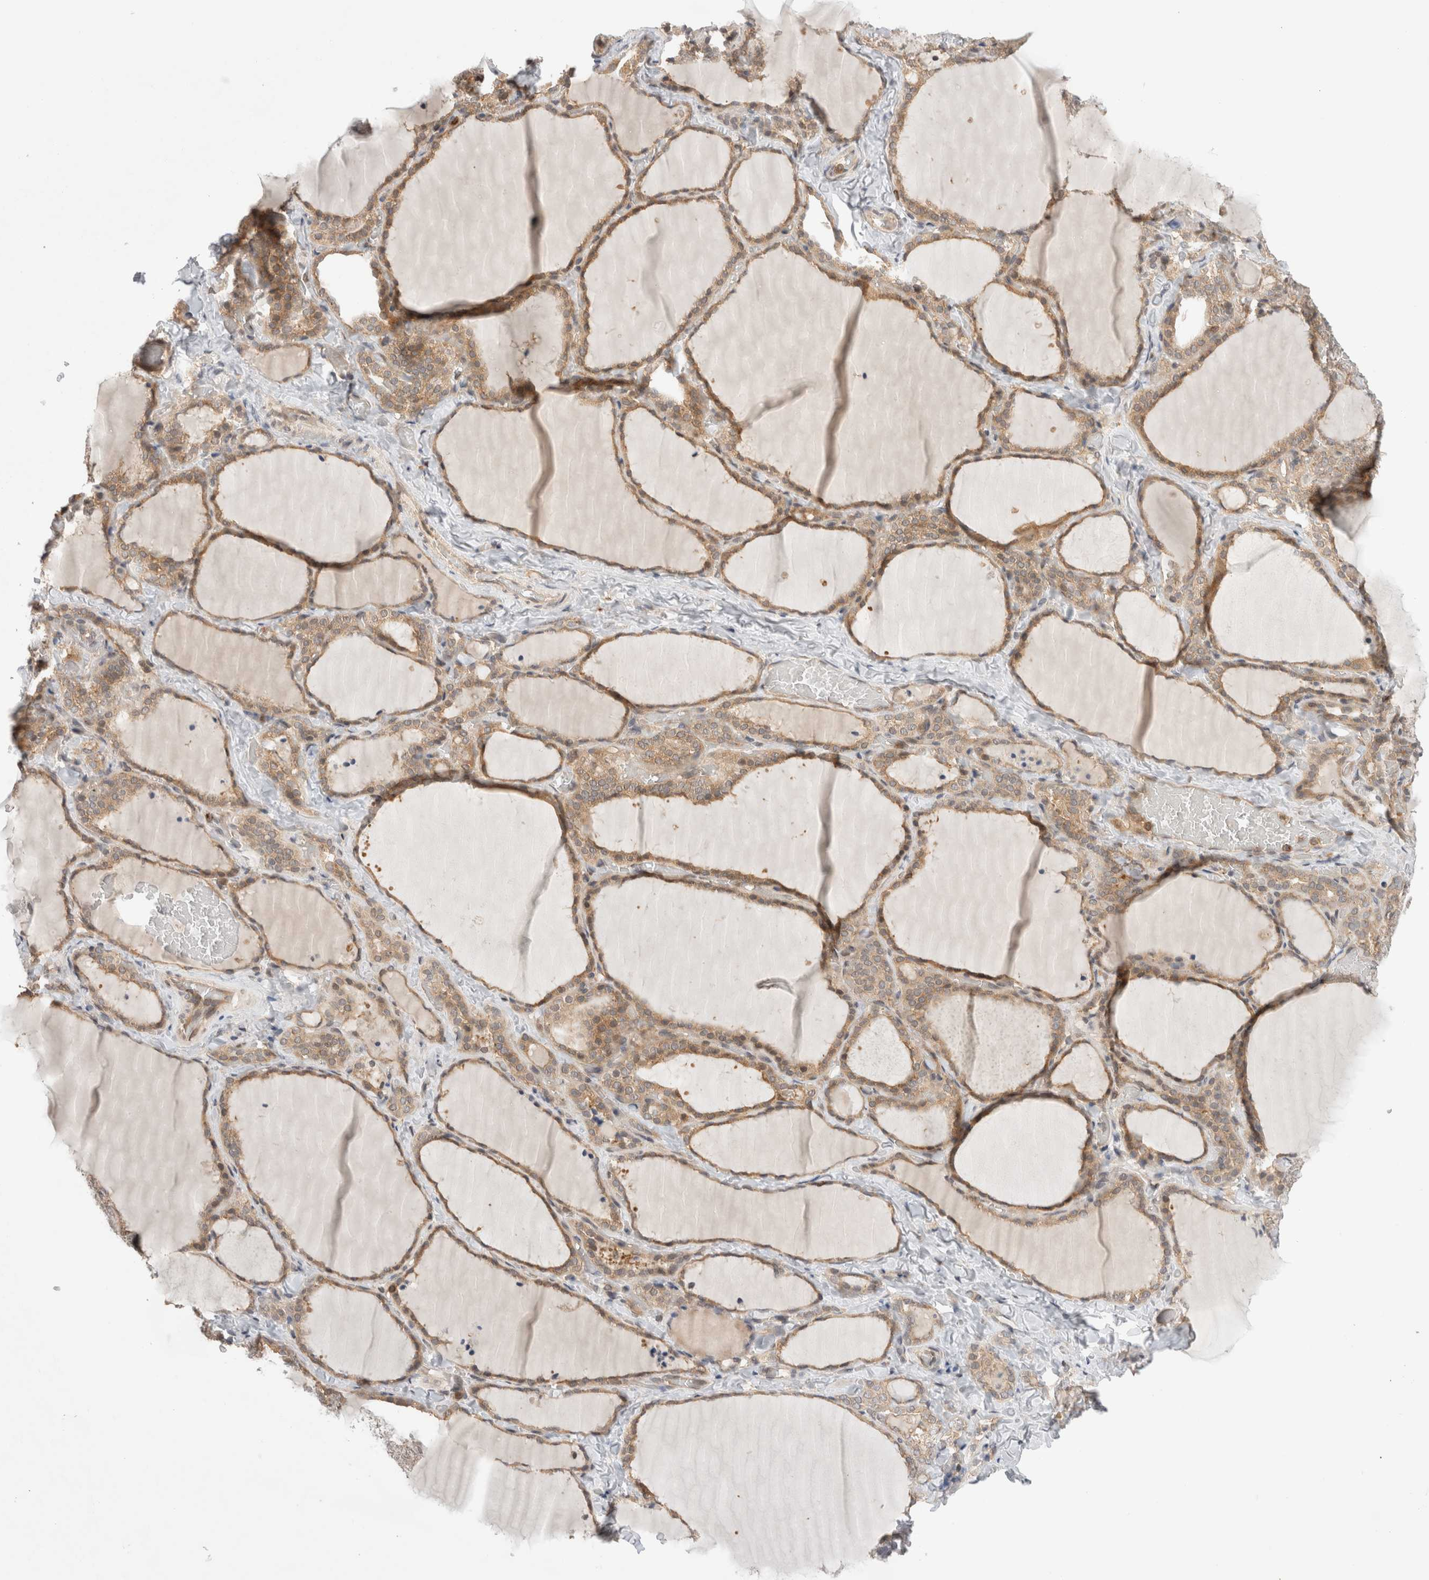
{"staining": {"intensity": "weak", "quantity": ">75%", "location": "cytoplasmic/membranous"}, "tissue": "thyroid gland", "cell_type": "Glandular cells", "image_type": "normal", "snomed": [{"axis": "morphology", "description": "Normal tissue, NOS"}, {"axis": "topography", "description": "Thyroid gland"}], "caption": "Glandular cells display low levels of weak cytoplasmic/membranous expression in about >75% of cells in unremarkable human thyroid gland. Nuclei are stained in blue.", "gene": "NFKB1", "patient": {"sex": "female", "age": 22}}